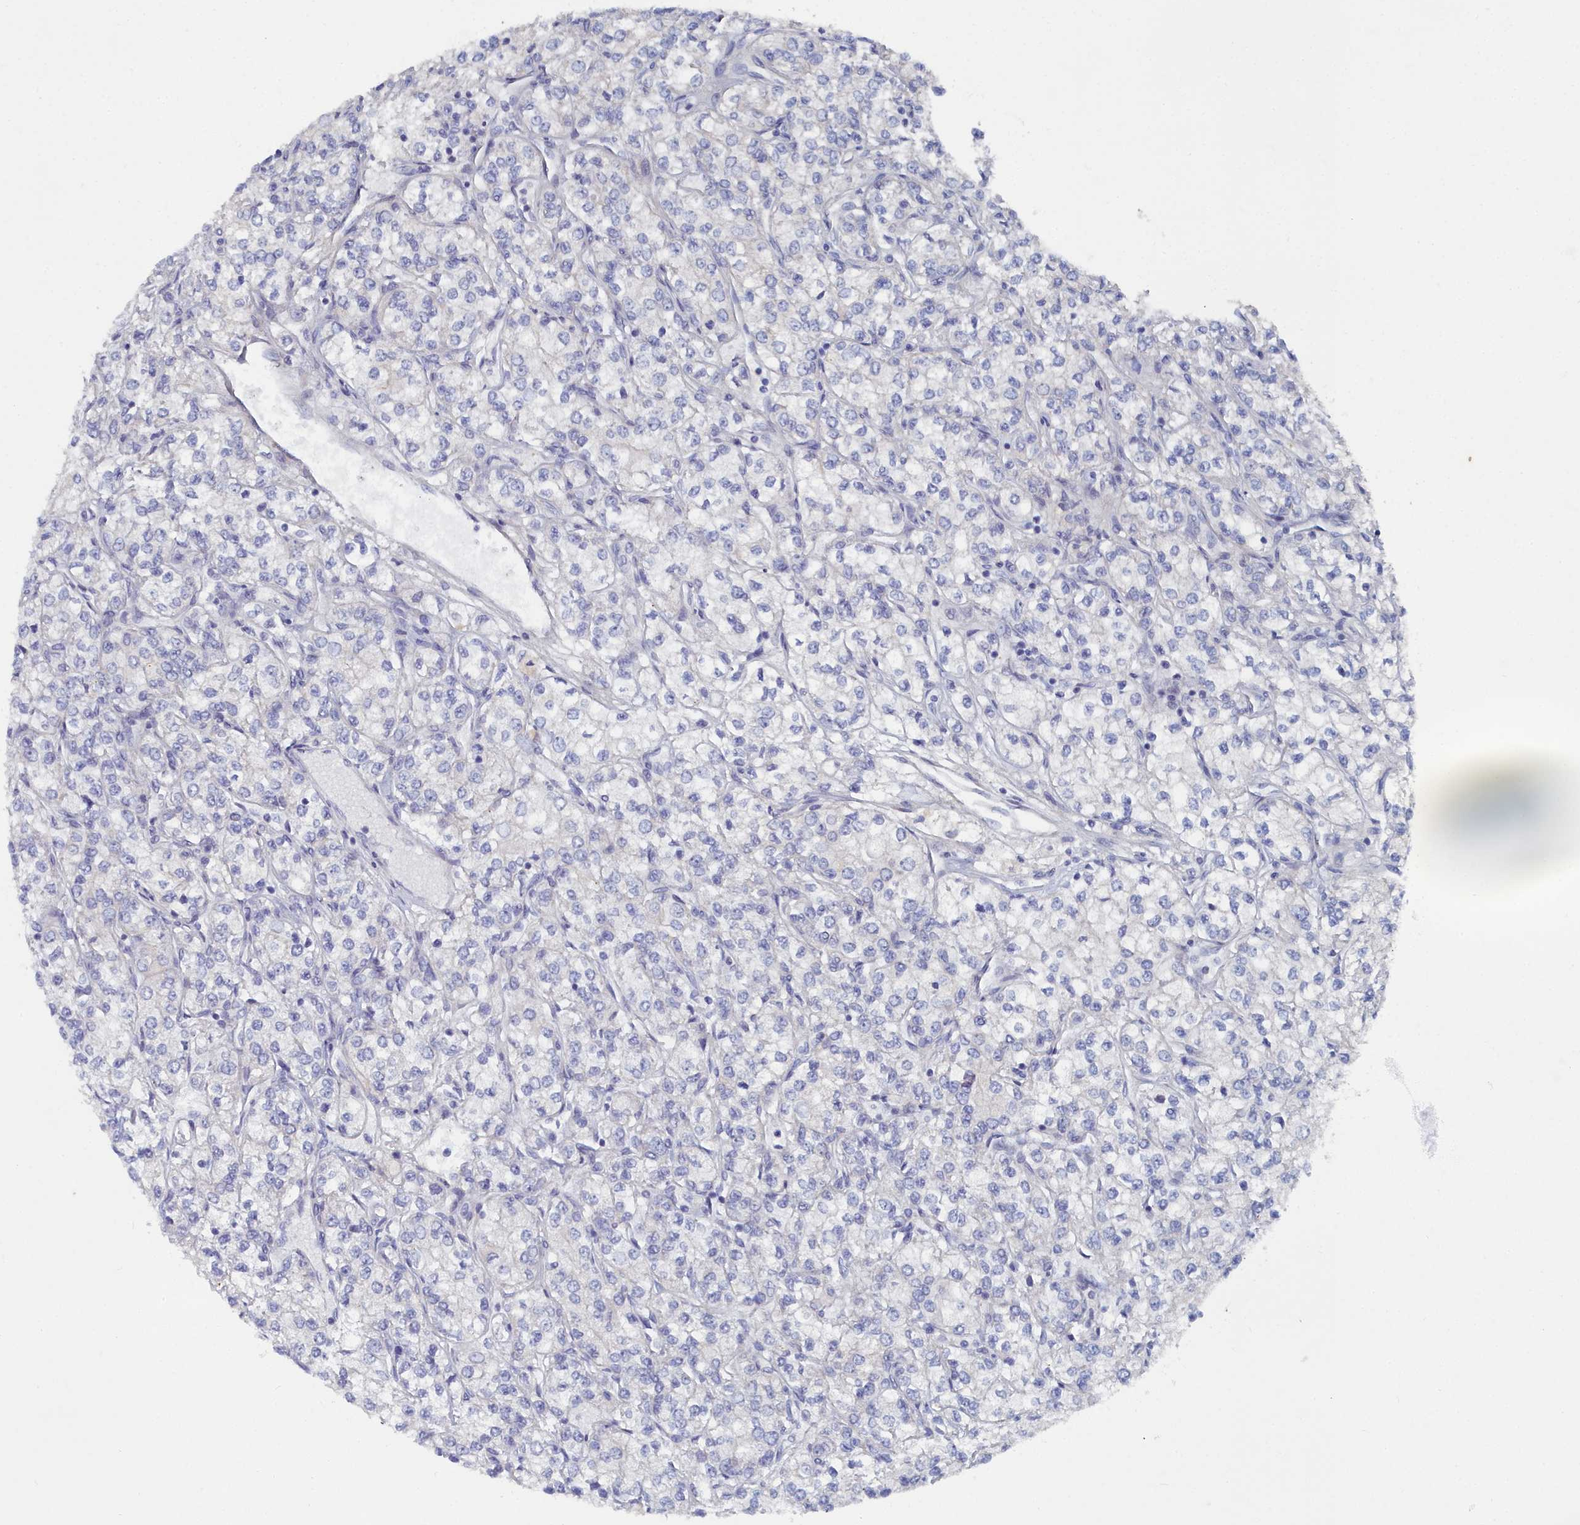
{"staining": {"intensity": "negative", "quantity": "none", "location": "none"}, "tissue": "renal cancer", "cell_type": "Tumor cells", "image_type": "cancer", "snomed": [{"axis": "morphology", "description": "Adenocarcinoma, NOS"}, {"axis": "topography", "description": "Kidney"}], "caption": "Tumor cells show no significant positivity in renal cancer (adenocarcinoma). (DAB (3,3'-diaminobenzidine) IHC with hematoxylin counter stain).", "gene": "SHISAL2A", "patient": {"sex": "male", "age": 80}}